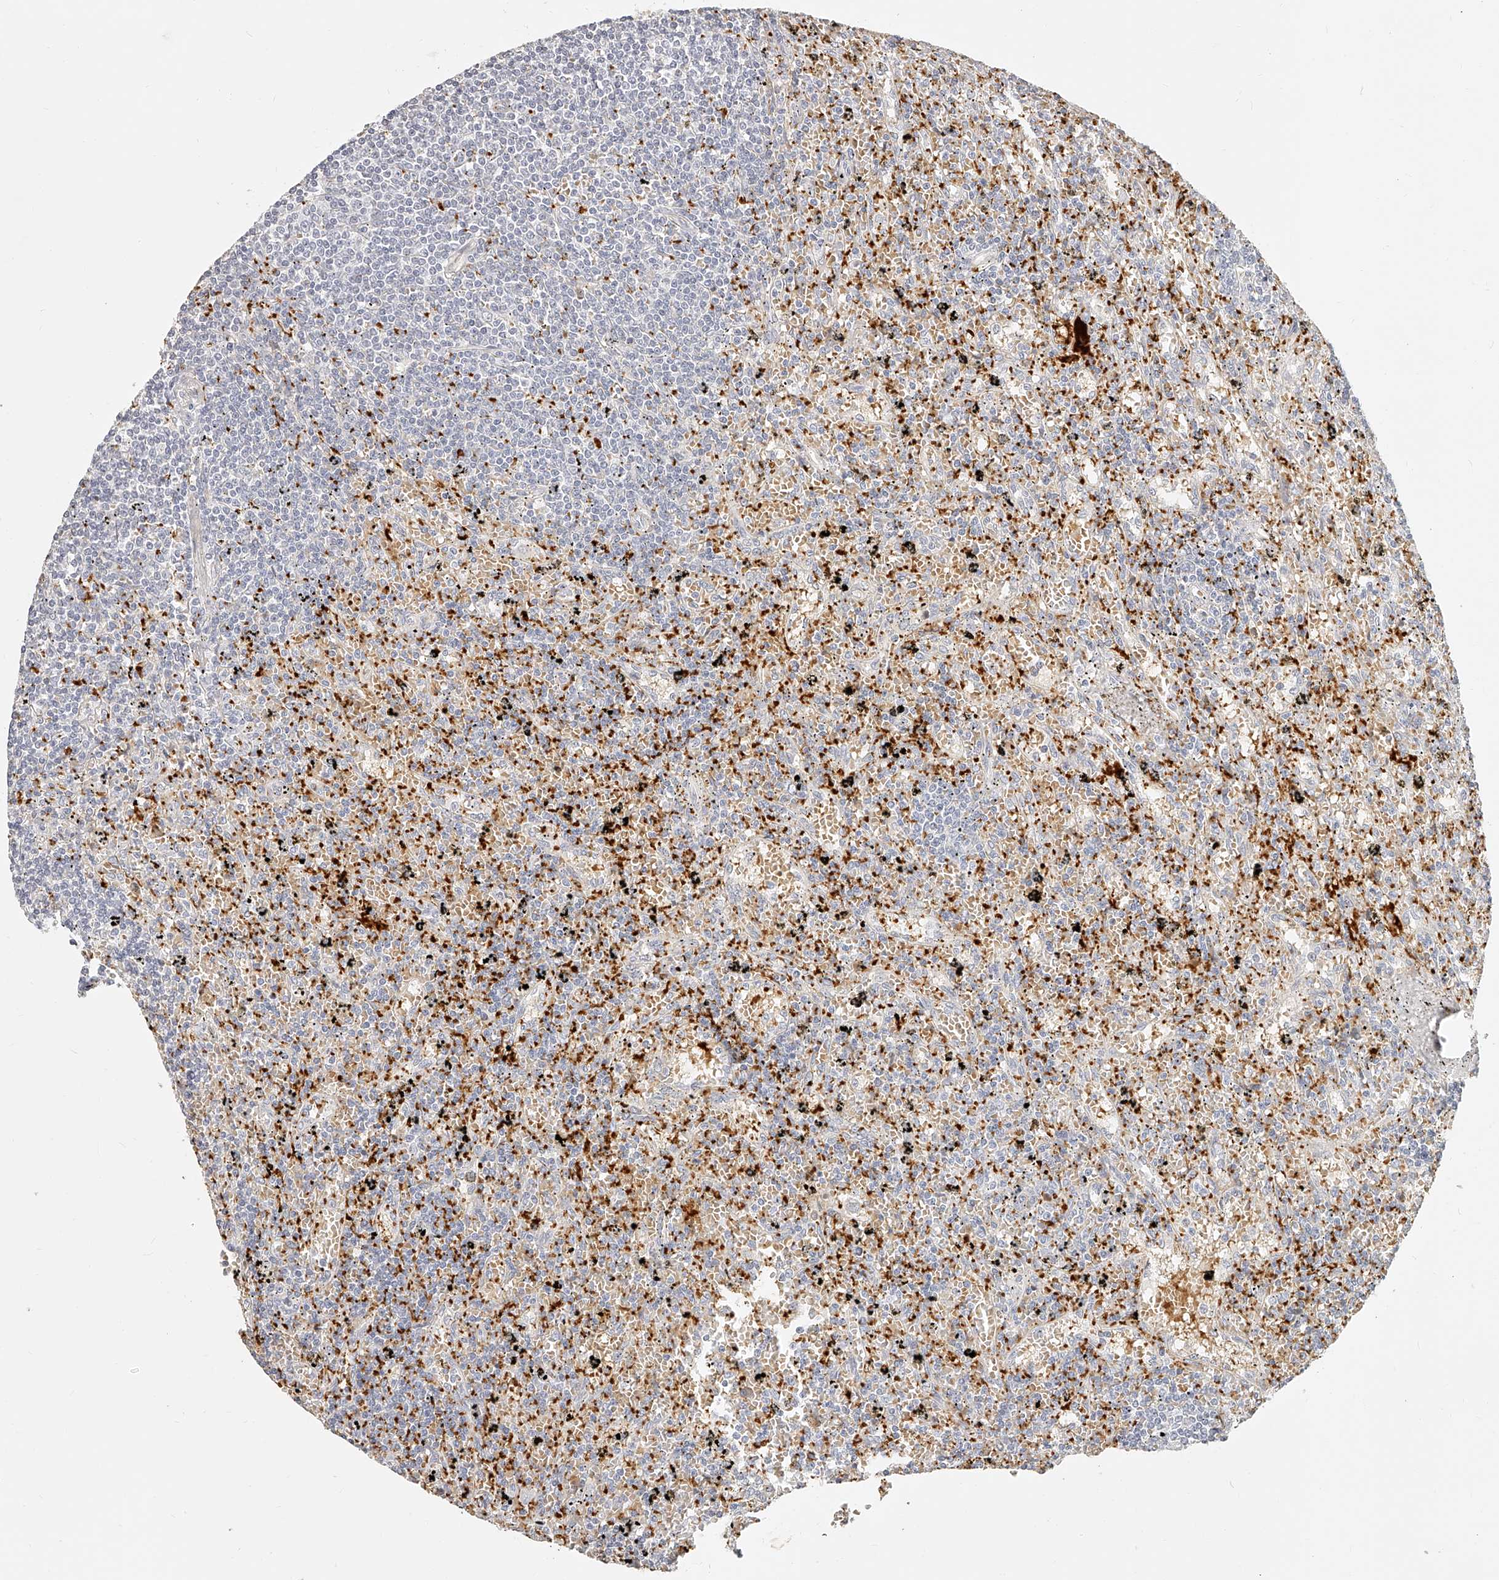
{"staining": {"intensity": "negative", "quantity": "none", "location": "none"}, "tissue": "lymphoma", "cell_type": "Tumor cells", "image_type": "cancer", "snomed": [{"axis": "morphology", "description": "Malignant lymphoma, non-Hodgkin's type, Low grade"}, {"axis": "topography", "description": "Spleen"}], "caption": "Tumor cells are negative for protein expression in human lymphoma.", "gene": "ITGB3", "patient": {"sex": "male", "age": 76}}